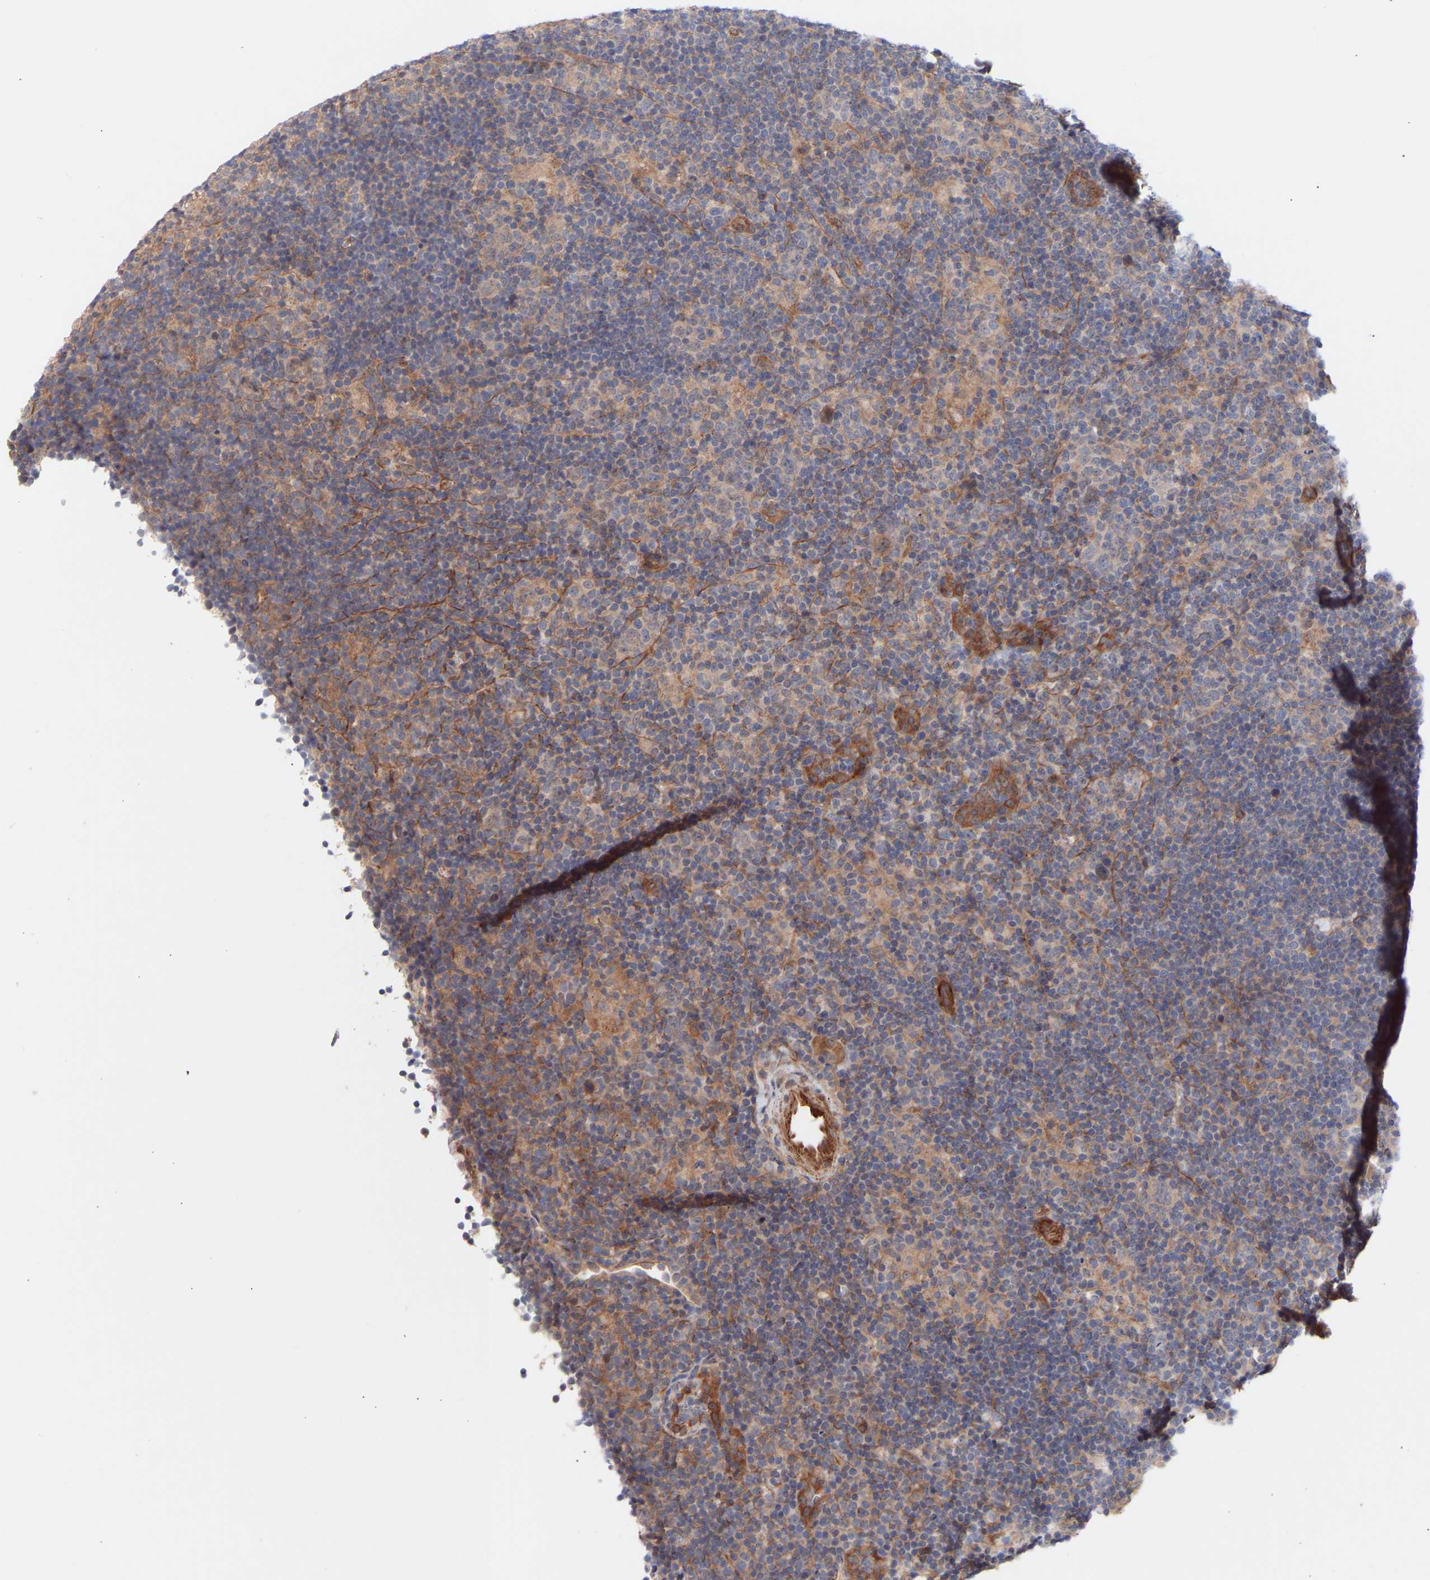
{"staining": {"intensity": "weak", "quantity": "25%-75%", "location": "cytoplasmic/membranous"}, "tissue": "lymphoma", "cell_type": "Tumor cells", "image_type": "cancer", "snomed": [{"axis": "morphology", "description": "Hodgkin's disease, NOS"}, {"axis": "topography", "description": "Lymph node"}], "caption": "A photomicrograph showing weak cytoplasmic/membranous expression in about 25%-75% of tumor cells in lymphoma, as visualized by brown immunohistochemical staining.", "gene": "PDLIM5", "patient": {"sex": "female", "age": 57}}